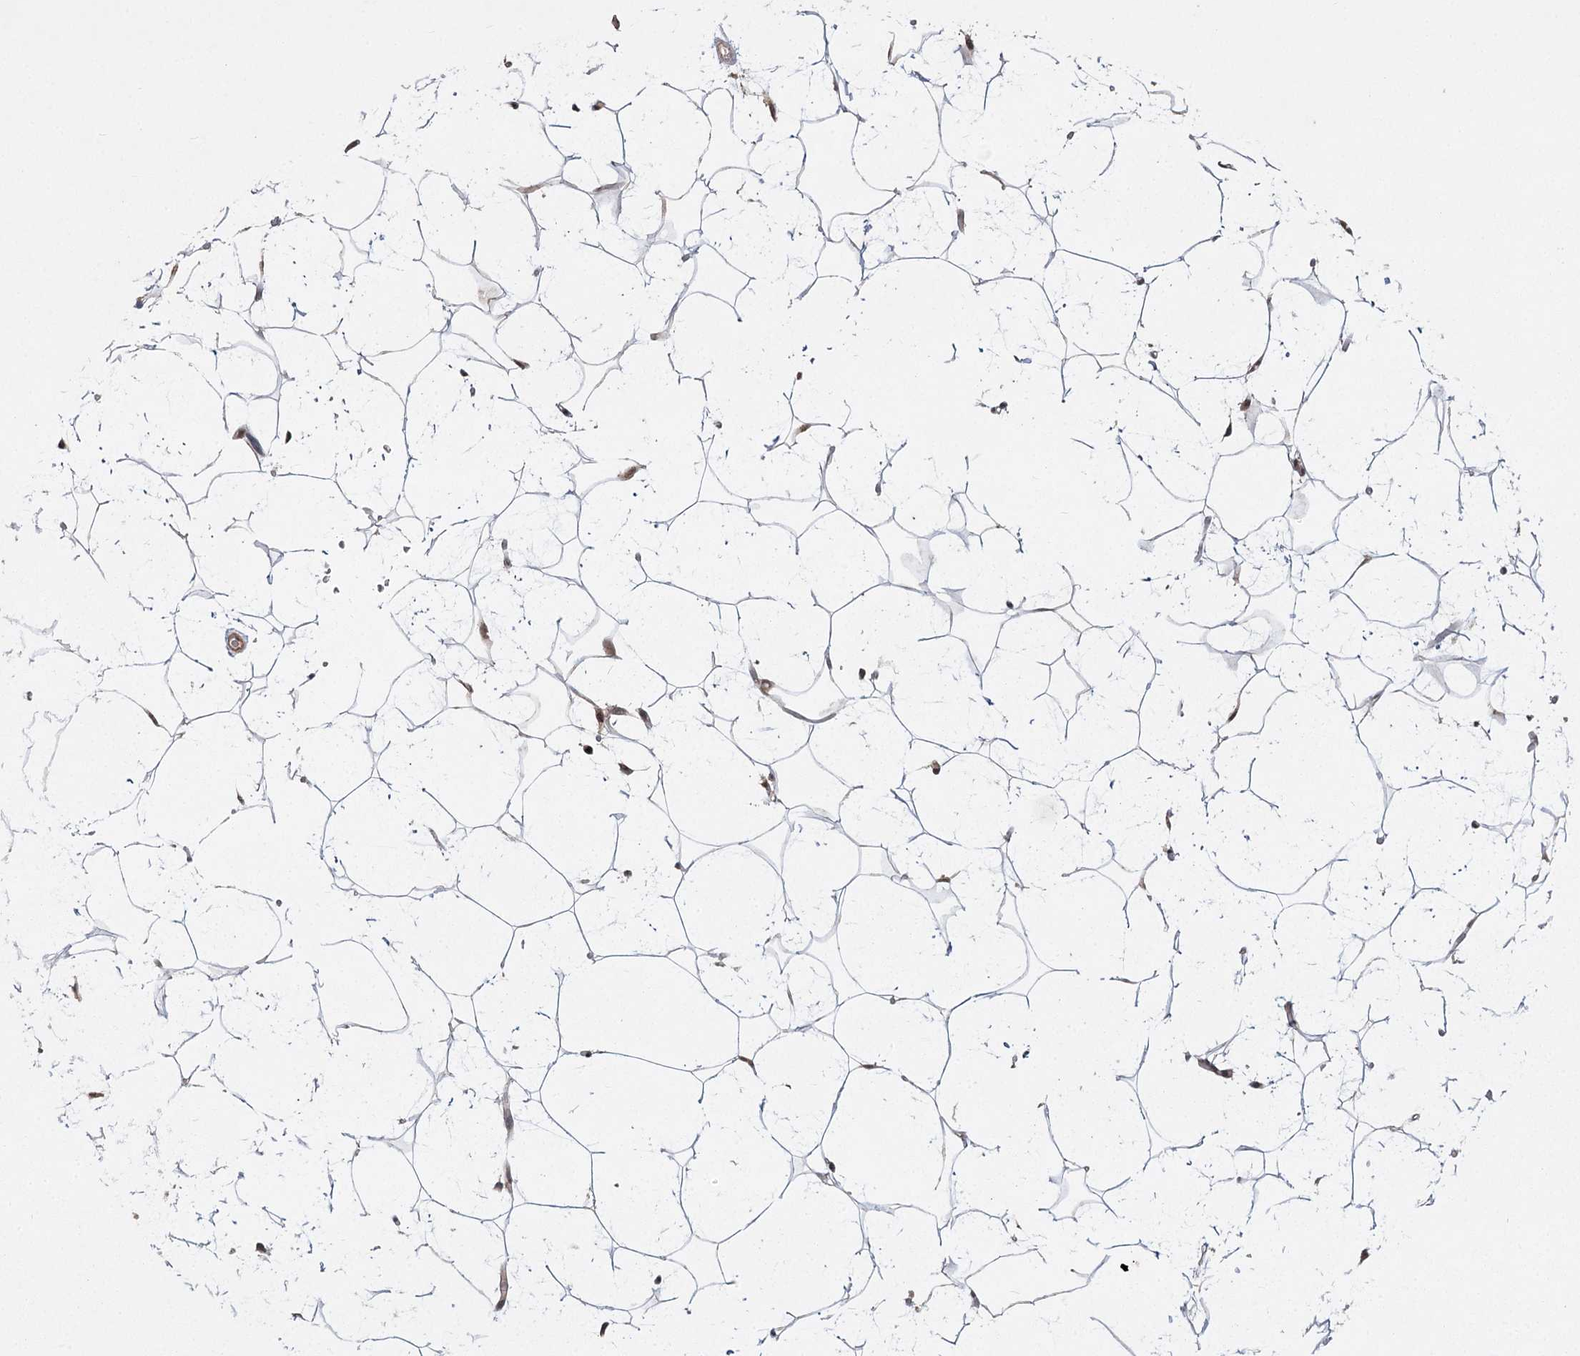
{"staining": {"intensity": "moderate", "quantity": ">75%", "location": "nuclear"}, "tissue": "adipose tissue", "cell_type": "Adipocytes", "image_type": "normal", "snomed": [{"axis": "morphology", "description": "Normal tissue, NOS"}, {"axis": "topography", "description": "Breast"}], "caption": "Protein analysis of benign adipose tissue displays moderate nuclear expression in approximately >75% of adipocytes.", "gene": "ZCCHC24", "patient": {"sex": "female", "age": 26}}